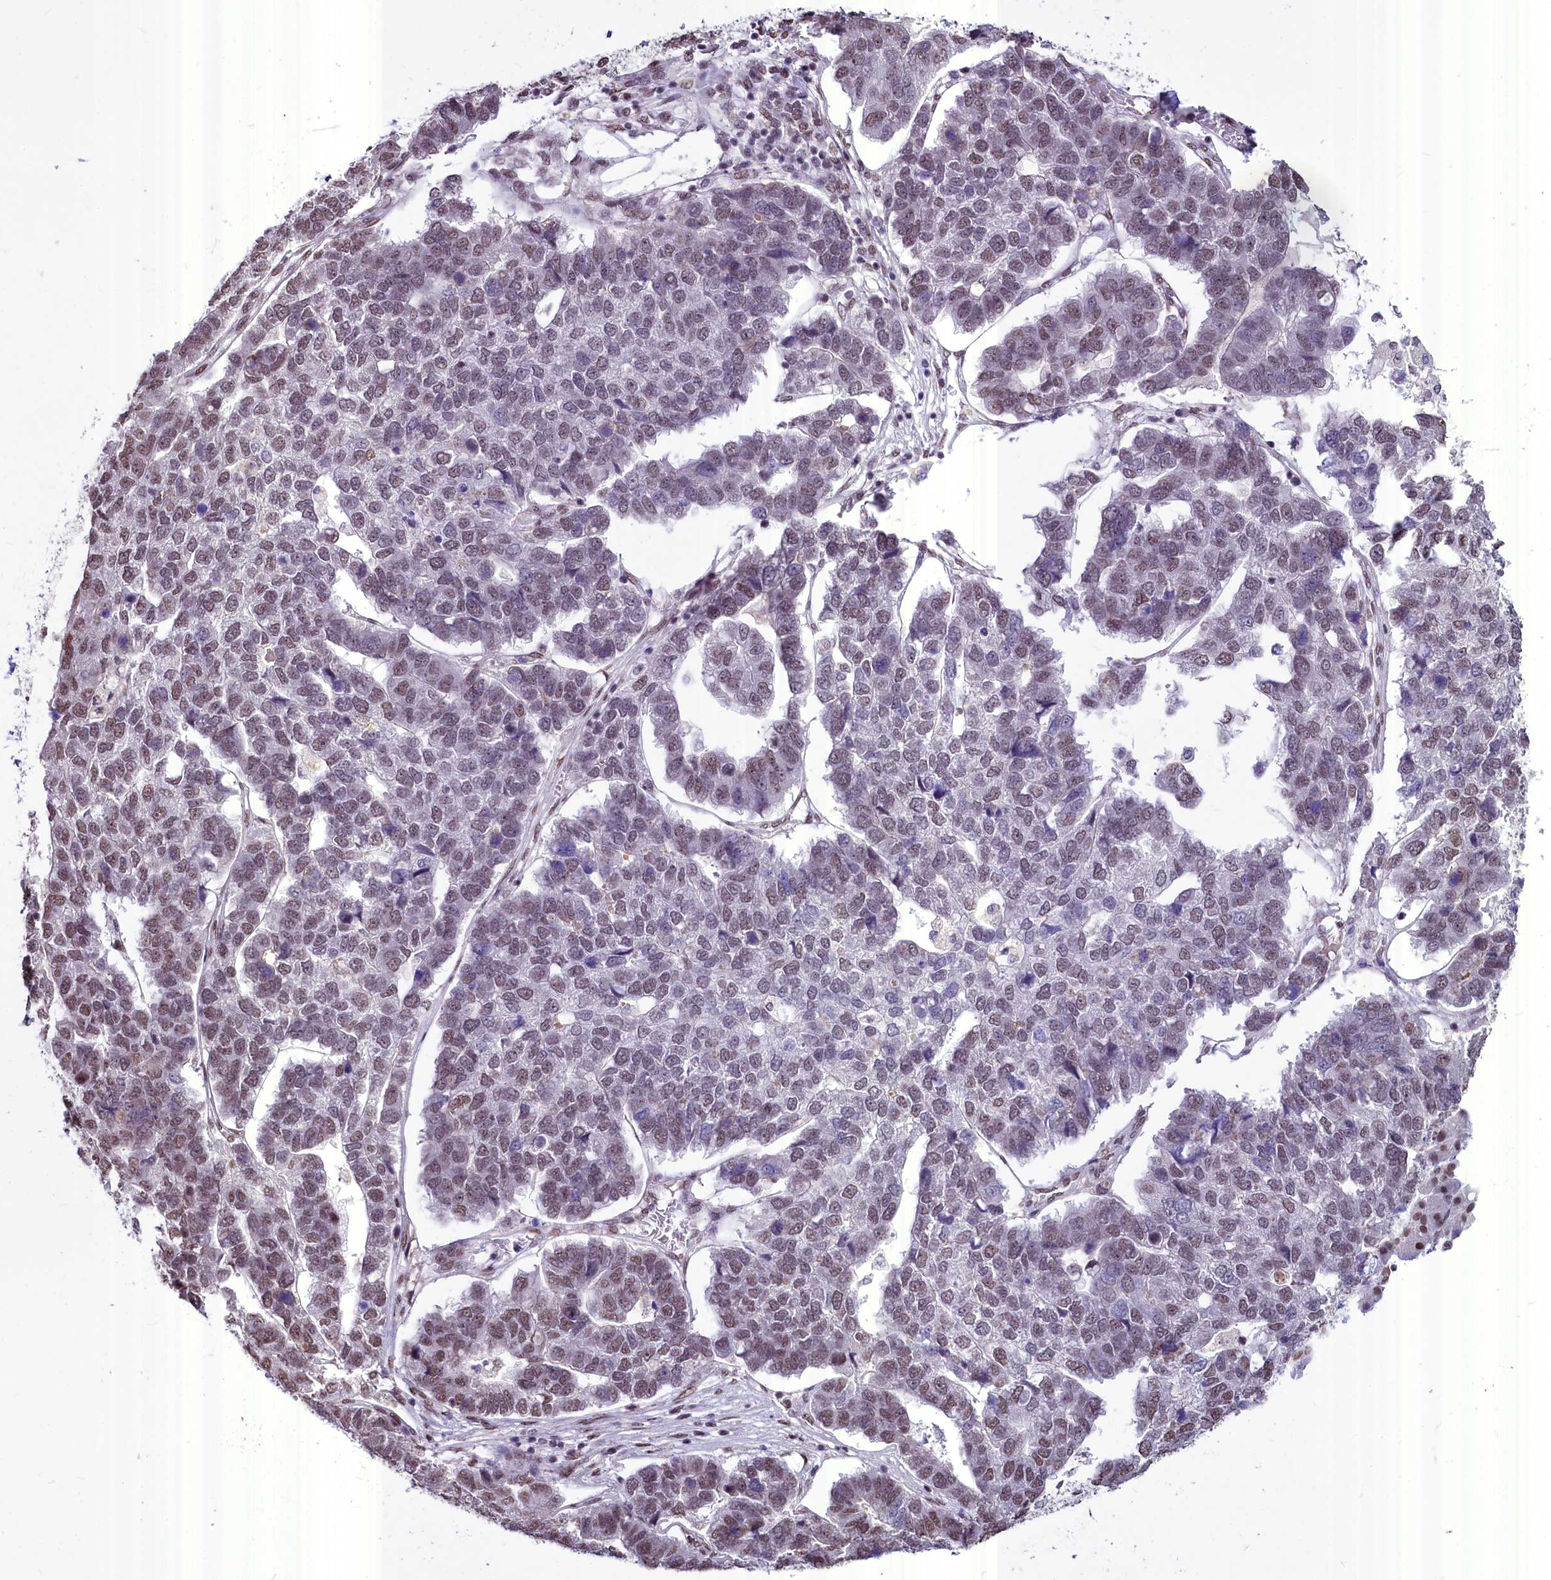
{"staining": {"intensity": "weak", "quantity": ">75%", "location": "nuclear"}, "tissue": "pancreatic cancer", "cell_type": "Tumor cells", "image_type": "cancer", "snomed": [{"axis": "morphology", "description": "Adenocarcinoma, NOS"}, {"axis": "topography", "description": "Pancreas"}], "caption": "A brown stain shows weak nuclear staining of a protein in human pancreatic cancer (adenocarcinoma) tumor cells.", "gene": "PARPBP", "patient": {"sex": "female", "age": 61}}